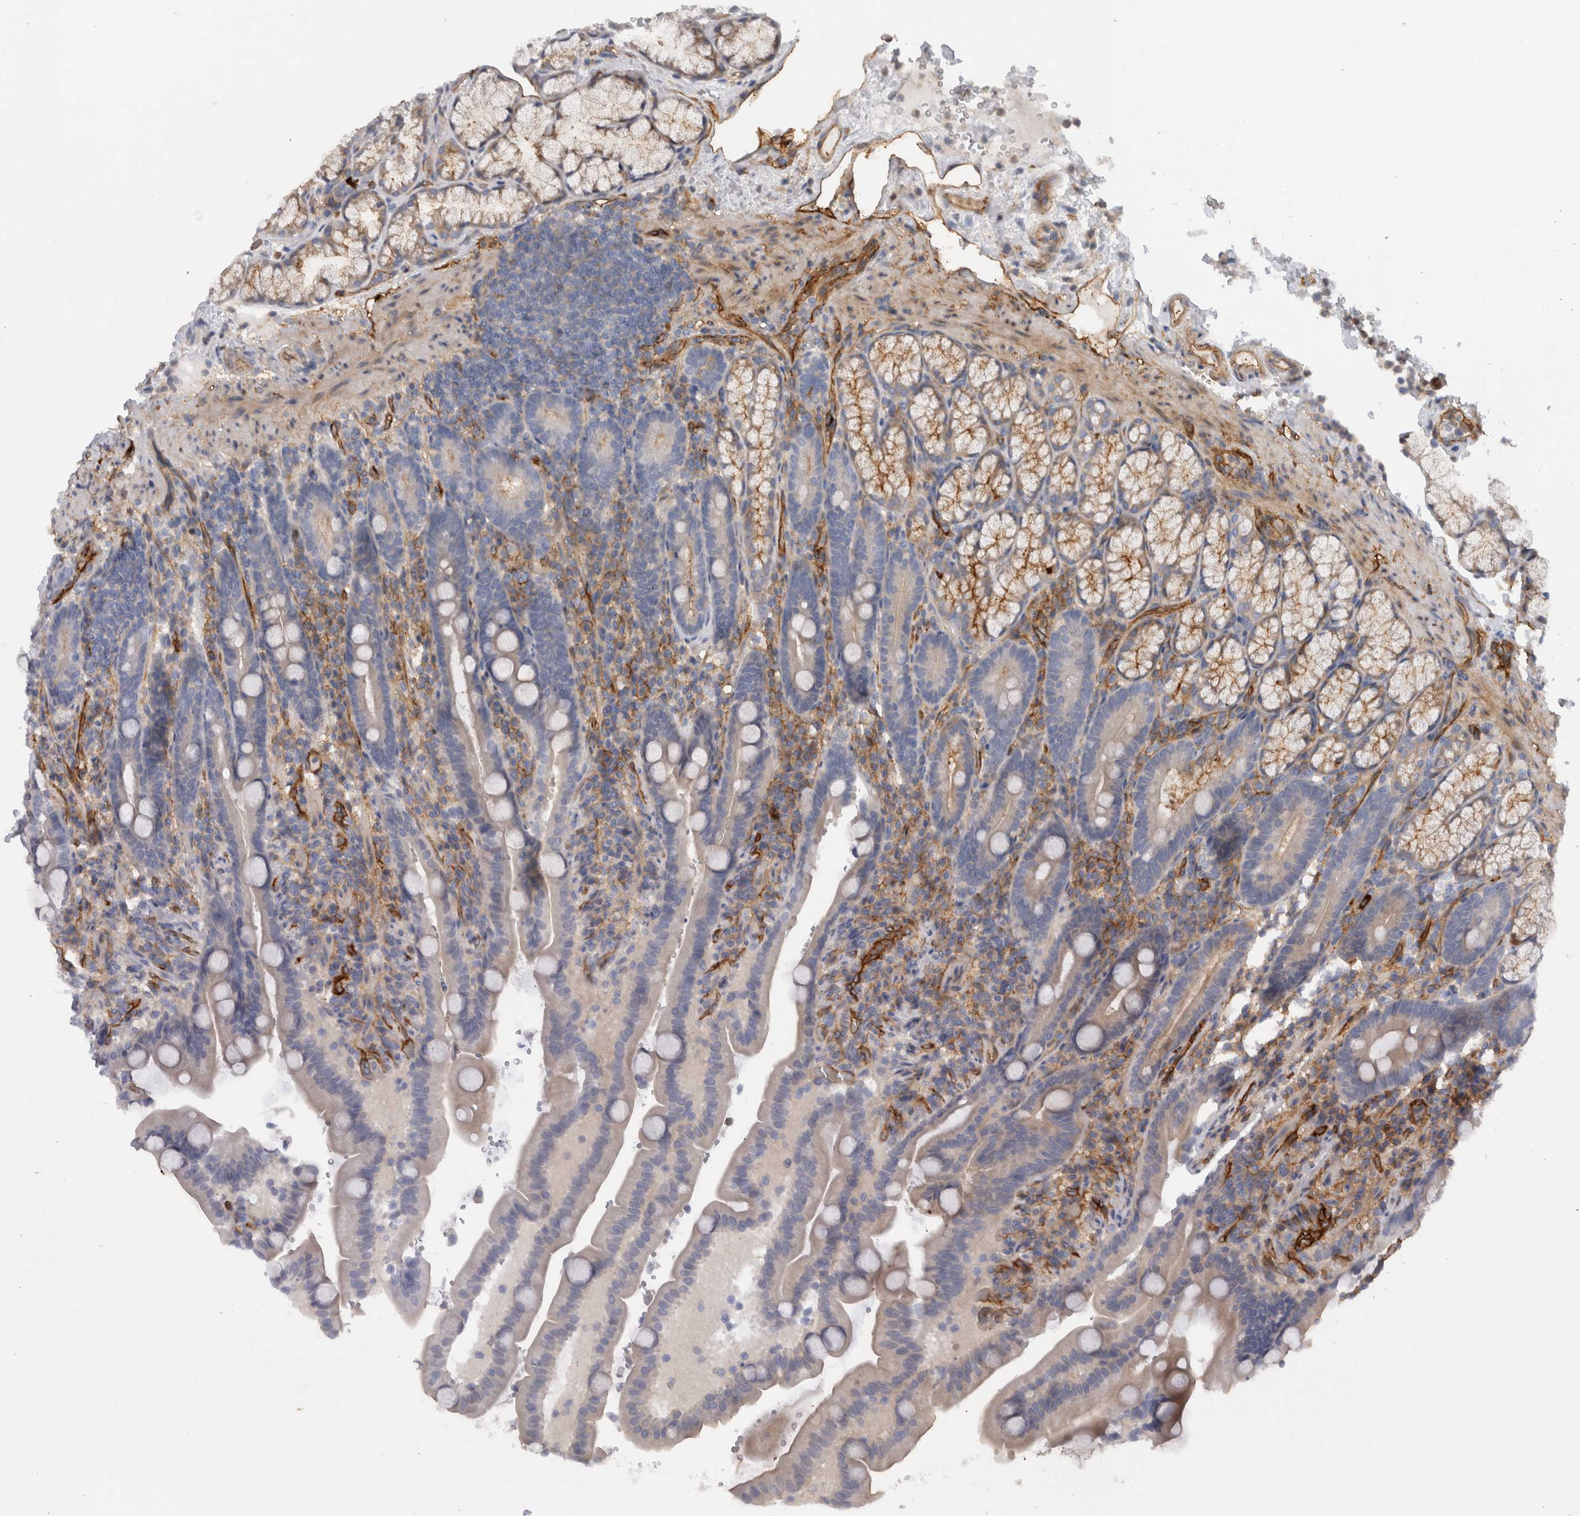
{"staining": {"intensity": "negative", "quantity": "none", "location": "none"}, "tissue": "duodenum", "cell_type": "Glandular cells", "image_type": "normal", "snomed": [{"axis": "morphology", "description": "Normal tissue, NOS"}, {"axis": "topography", "description": "Duodenum"}], "caption": "The immunohistochemistry (IHC) histopathology image has no significant positivity in glandular cells of duodenum.", "gene": "CD59", "patient": {"sex": "male", "age": 54}}